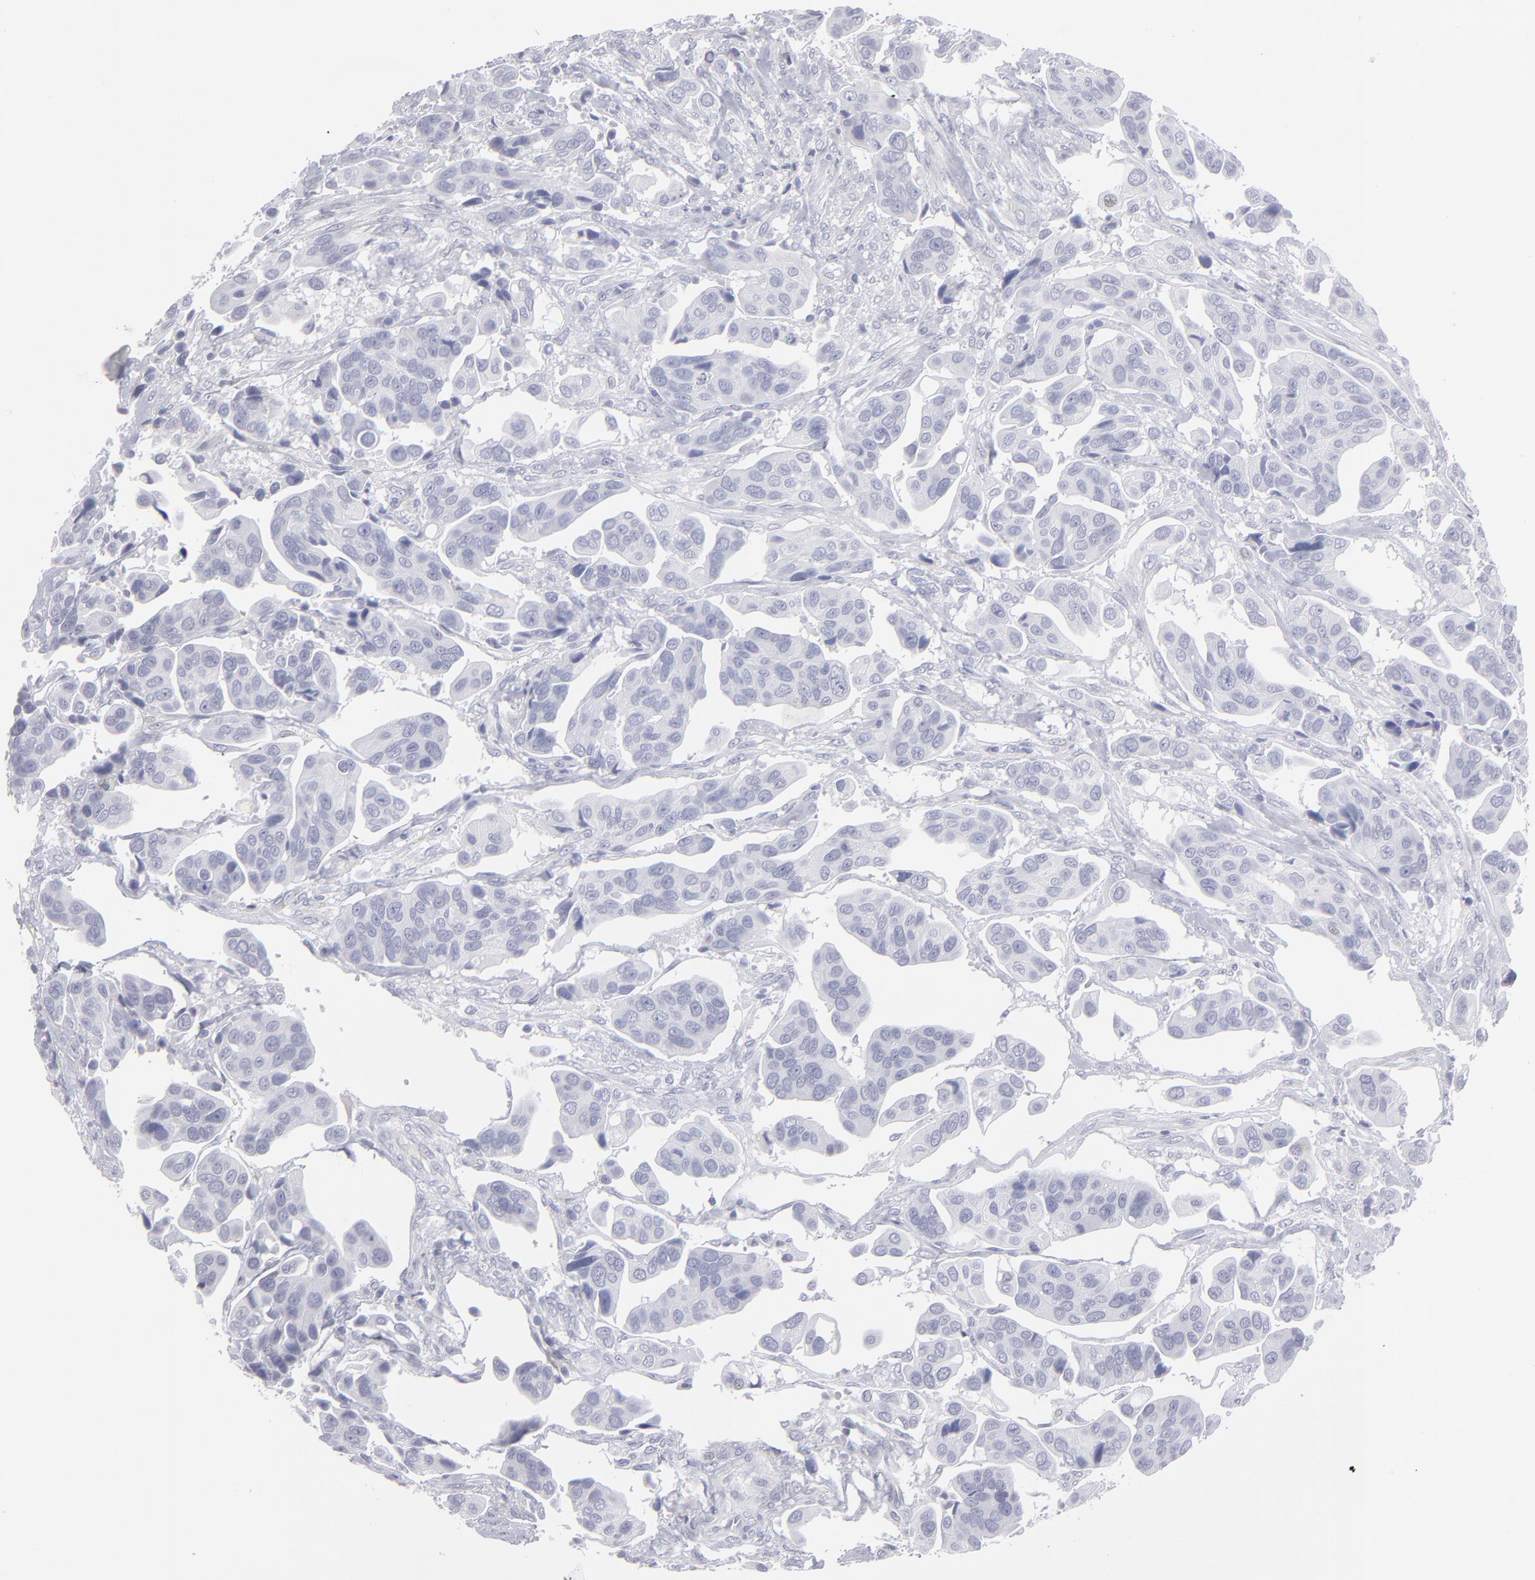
{"staining": {"intensity": "negative", "quantity": "none", "location": "none"}, "tissue": "urothelial cancer", "cell_type": "Tumor cells", "image_type": "cancer", "snomed": [{"axis": "morphology", "description": "Adenocarcinoma, NOS"}, {"axis": "topography", "description": "Urinary bladder"}], "caption": "Immunohistochemistry (IHC) of adenocarcinoma reveals no staining in tumor cells. The staining was performed using DAB to visualize the protein expression in brown, while the nuclei were stained in blue with hematoxylin (Magnification: 20x).", "gene": "CADM3", "patient": {"sex": "male", "age": 61}}